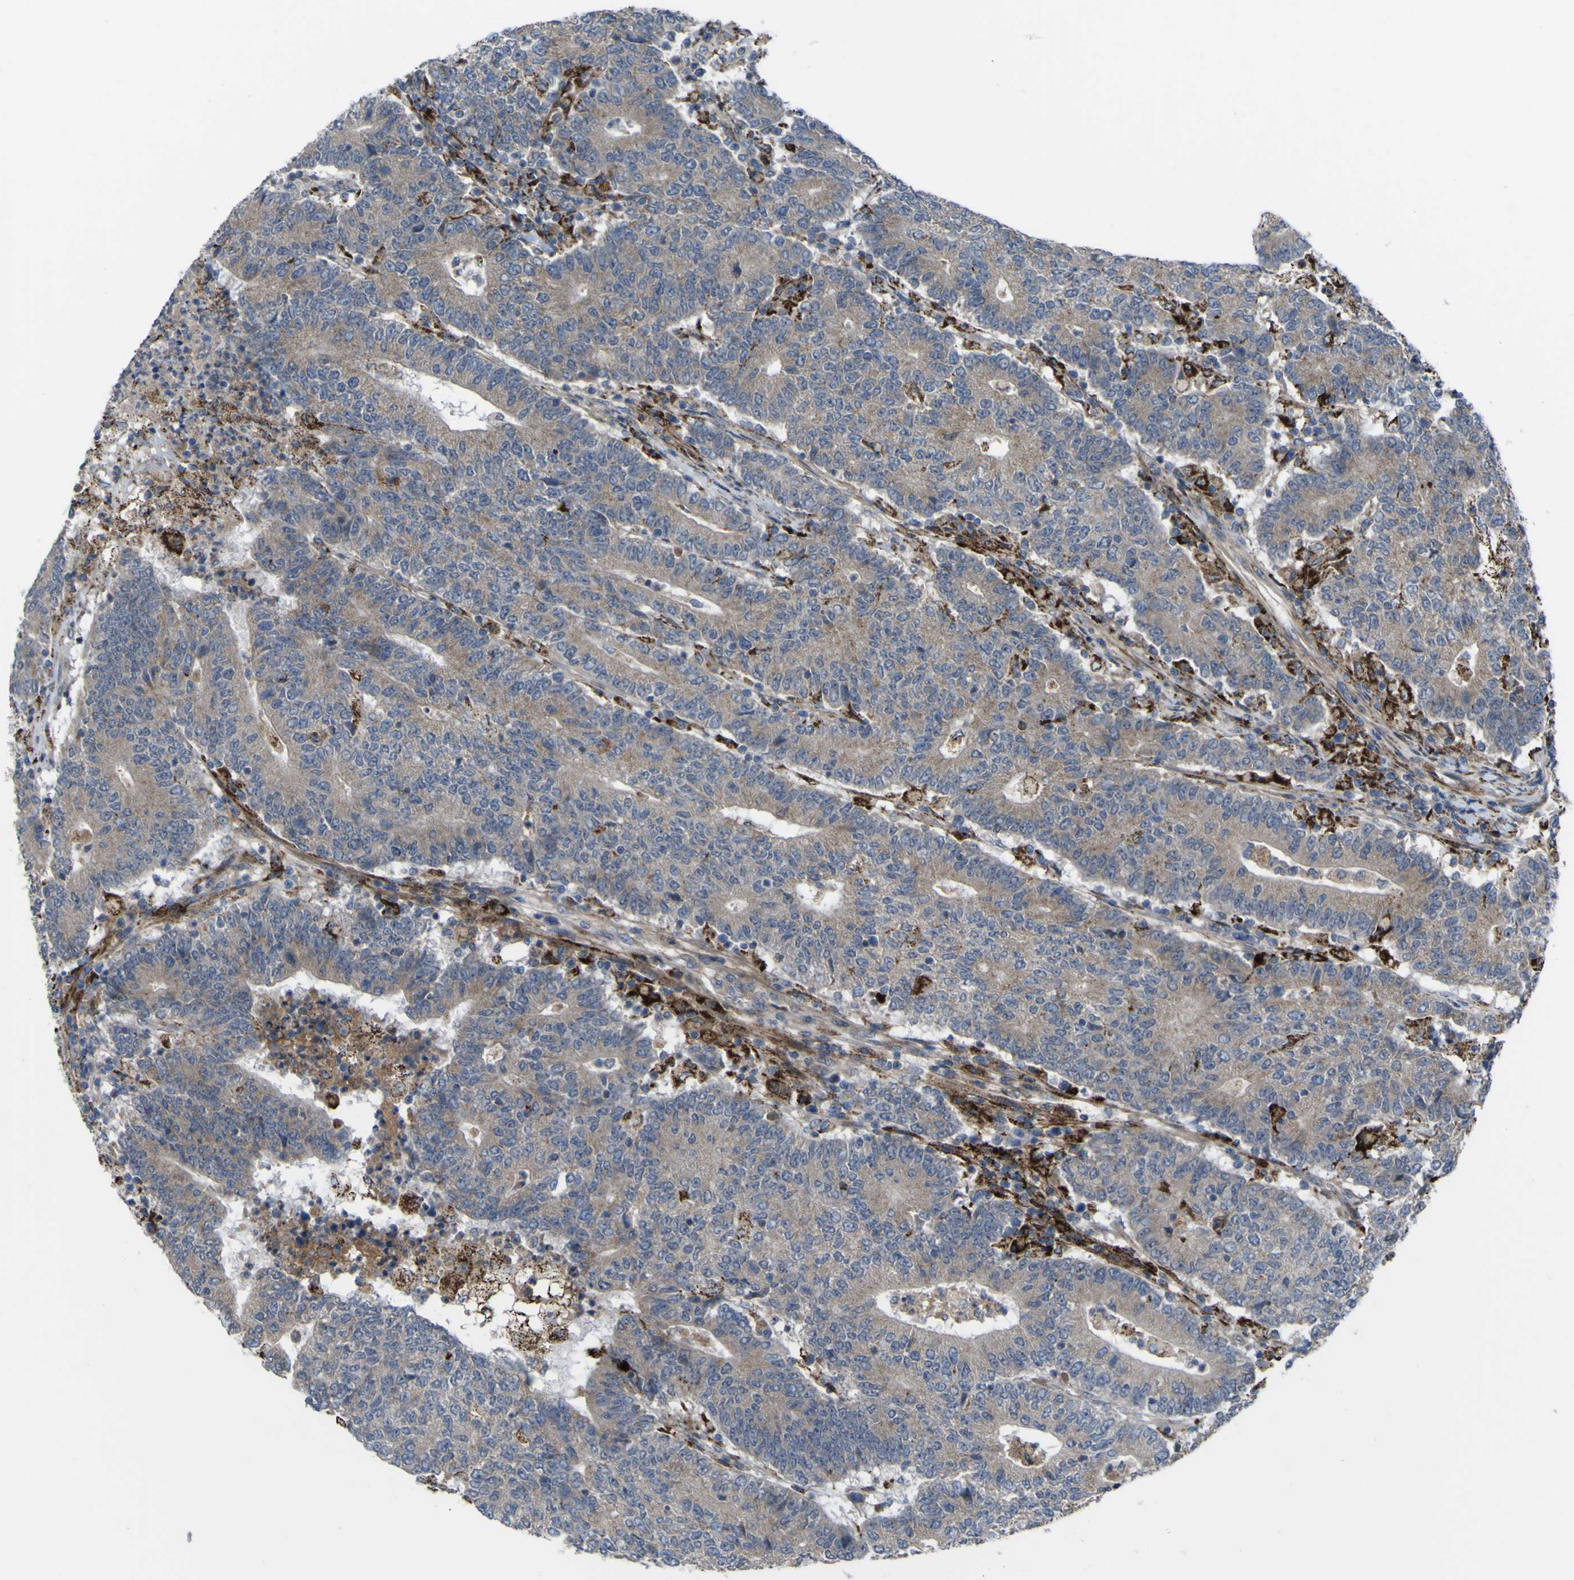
{"staining": {"intensity": "weak", "quantity": "25%-75%", "location": "cytoplasmic/membranous"}, "tissue": "colorectal cancer", "cell_type": "Tumor cells", "image_type": "cancer", "snomed": [{"axis": "morphology", "description": "Normal tissue, NOS"}, {"axis": "morphology", "description": "Adenocarcinoma, NOS"}, {"axis": "topography", "description": "Colon"}], "caption": "Protein staining of colorectal cancer (adenocarcinoma) tissue reveals weak cytoplasmic/membranous expression in about 25%-75% of tumor cells.", "gene": "GPLD1", "patient": {"sex": "female", "age": 75}}